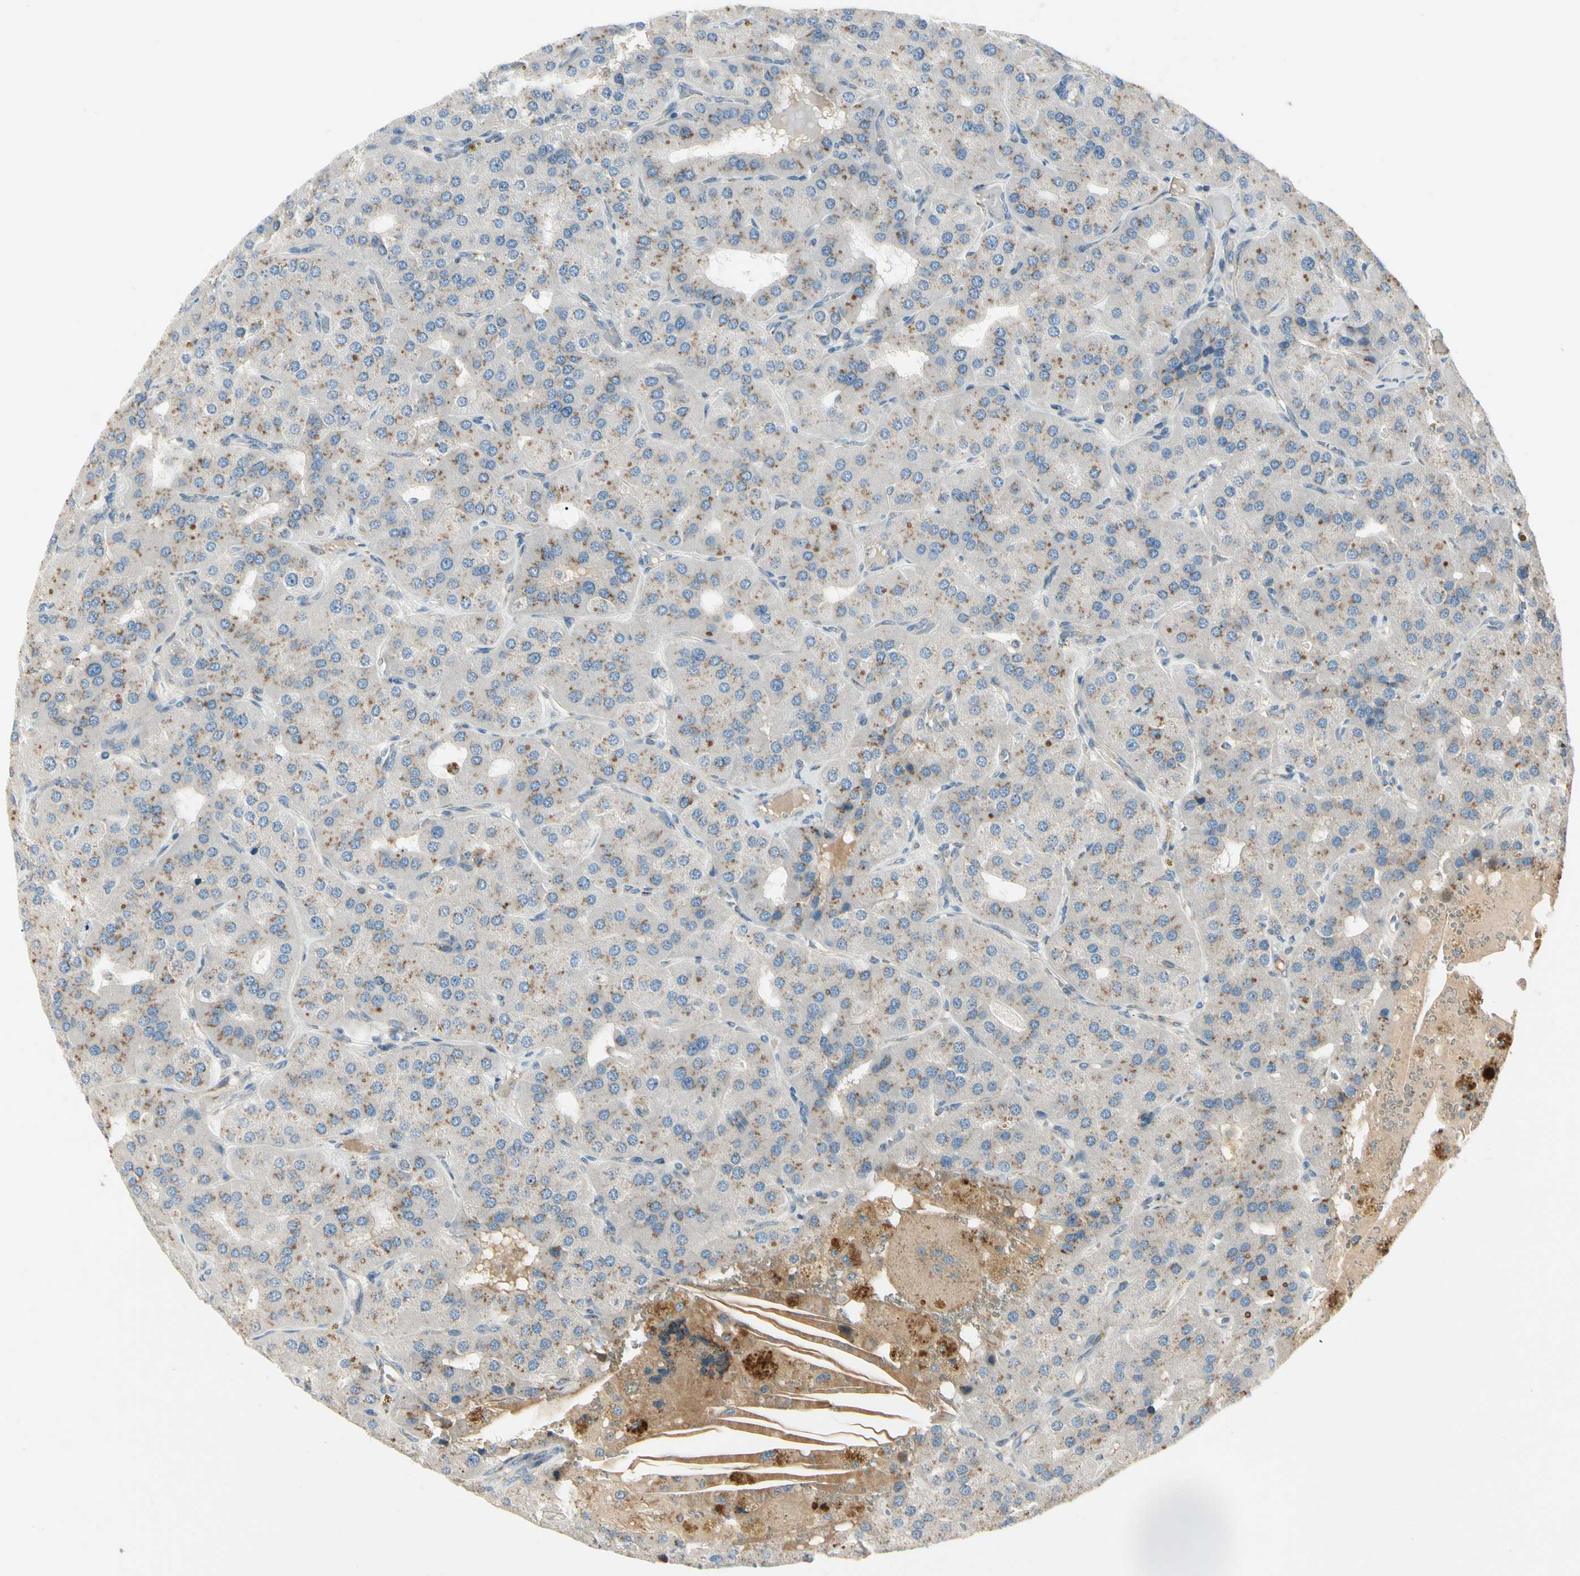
{"staining": {"intensity": "weak", "quantity": ">75%", "location": "cytoplasmic/membranous"}, "tissue": "parathyroid gland", "cell_type": "Glandular cells", "image_type": "normal", "snomed": [{"axis": "morphology", "description": "Normal tissue, NOS"}, {"axis": "morphology", "description": "Adenoma, NOS"}, {"axis": "topography", "description": "Parathyroid gland"}], "caption": "Glandular cells display weak cytoplasmic/membranous positivity in approximately >75% of cells in unremarkable parathyroid gland.", "gene": "ABCA3", "patient": {"sex": "female", "age": 86}}